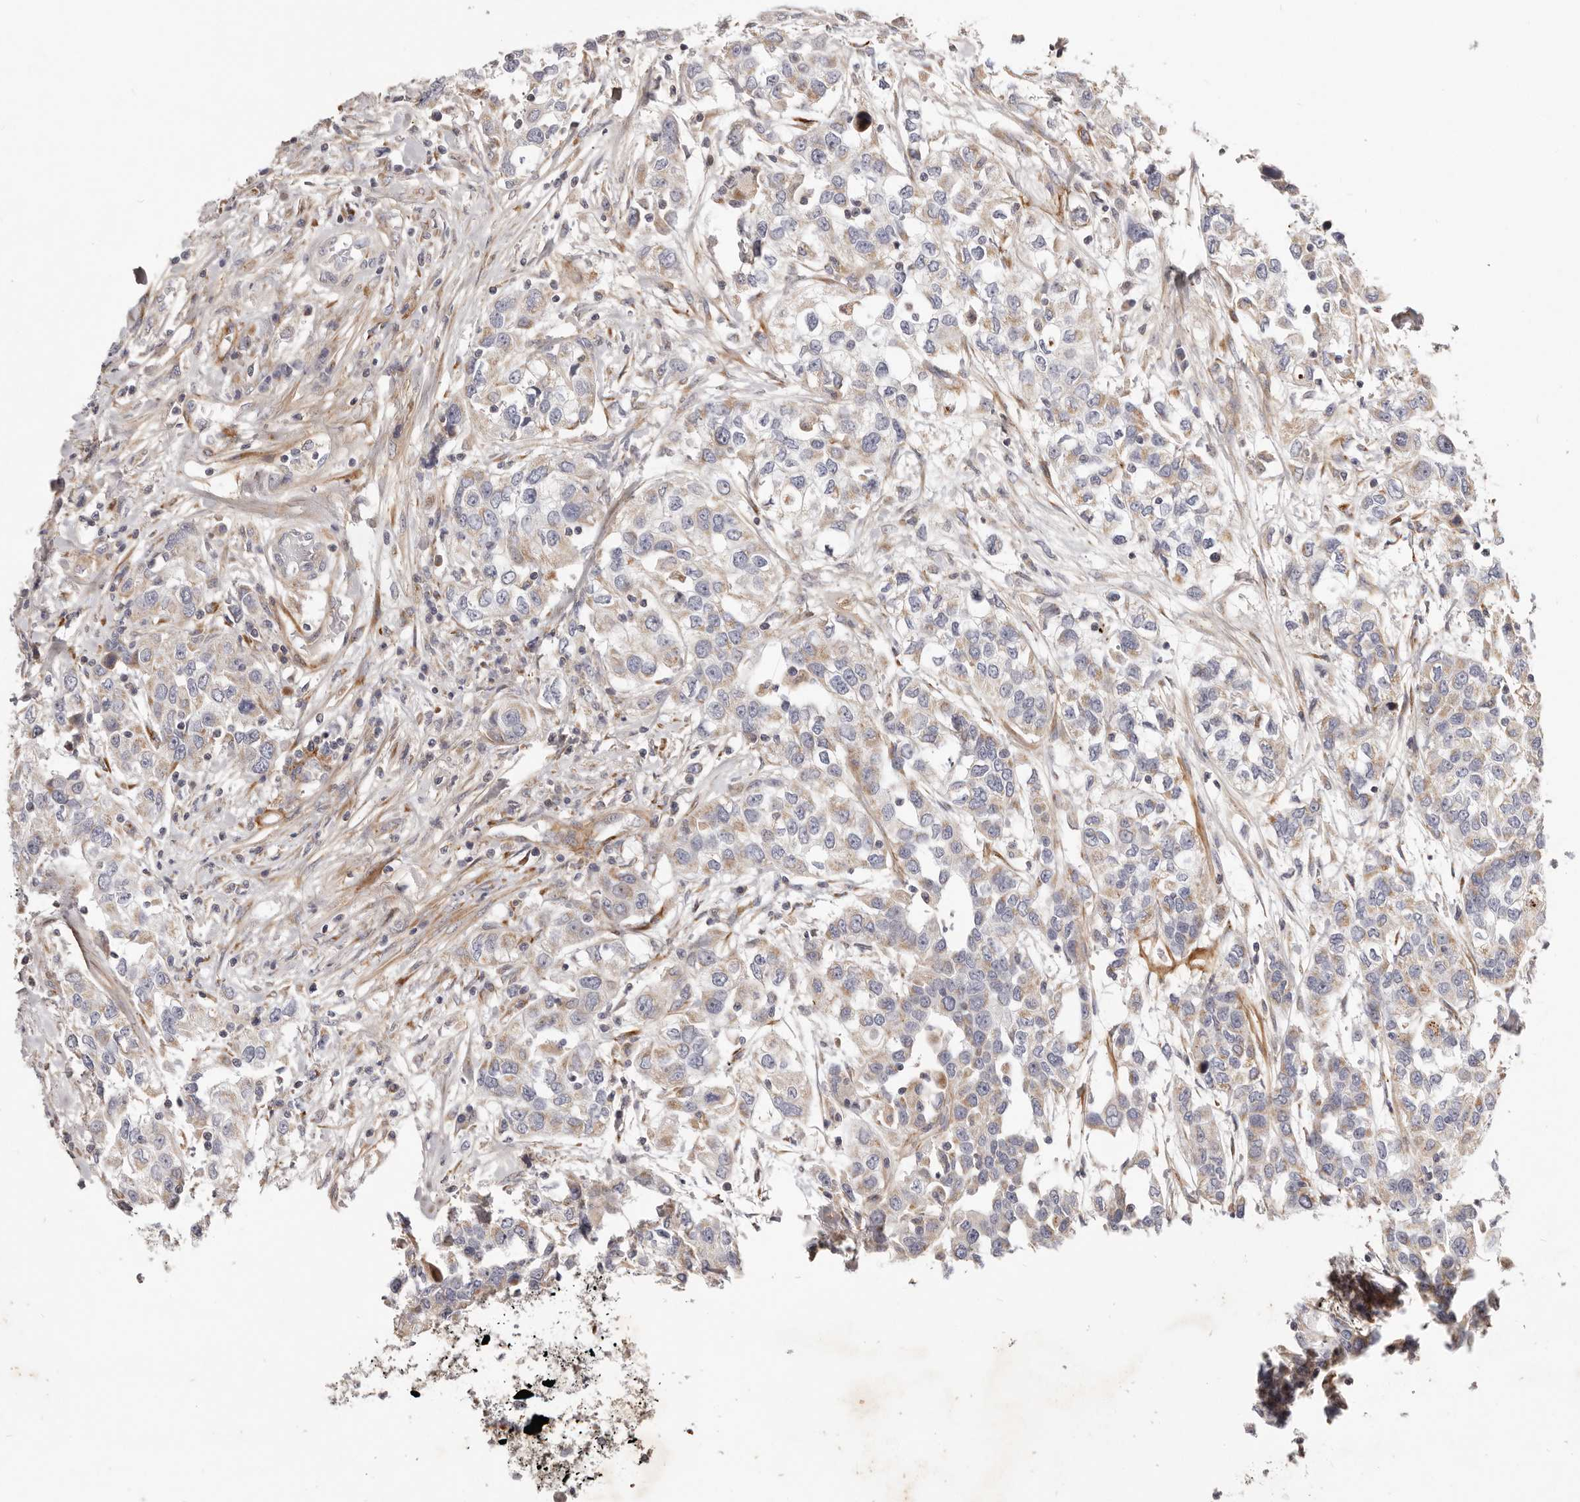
{"staining": {"intensity": "negative", "quantity": "none", "location": "none"}, "tissue": "urothelial cancer", "cell_type": "Tumor cells", "image_type": "cancer", "snomed": [{"axis": "morphology", "description": "Urothelial carcinoma, High grade"}, {"axis": "topography", "description": "Urinary bladder"}], "caption": "An IHC histopathology image of high-grade urothelial carcinoma is shown. There is no staining in tumor cells of high-grade urothelial carcinoma.", "gene": "MRPS10", "patient": {"sex": "female", "age": 80}}